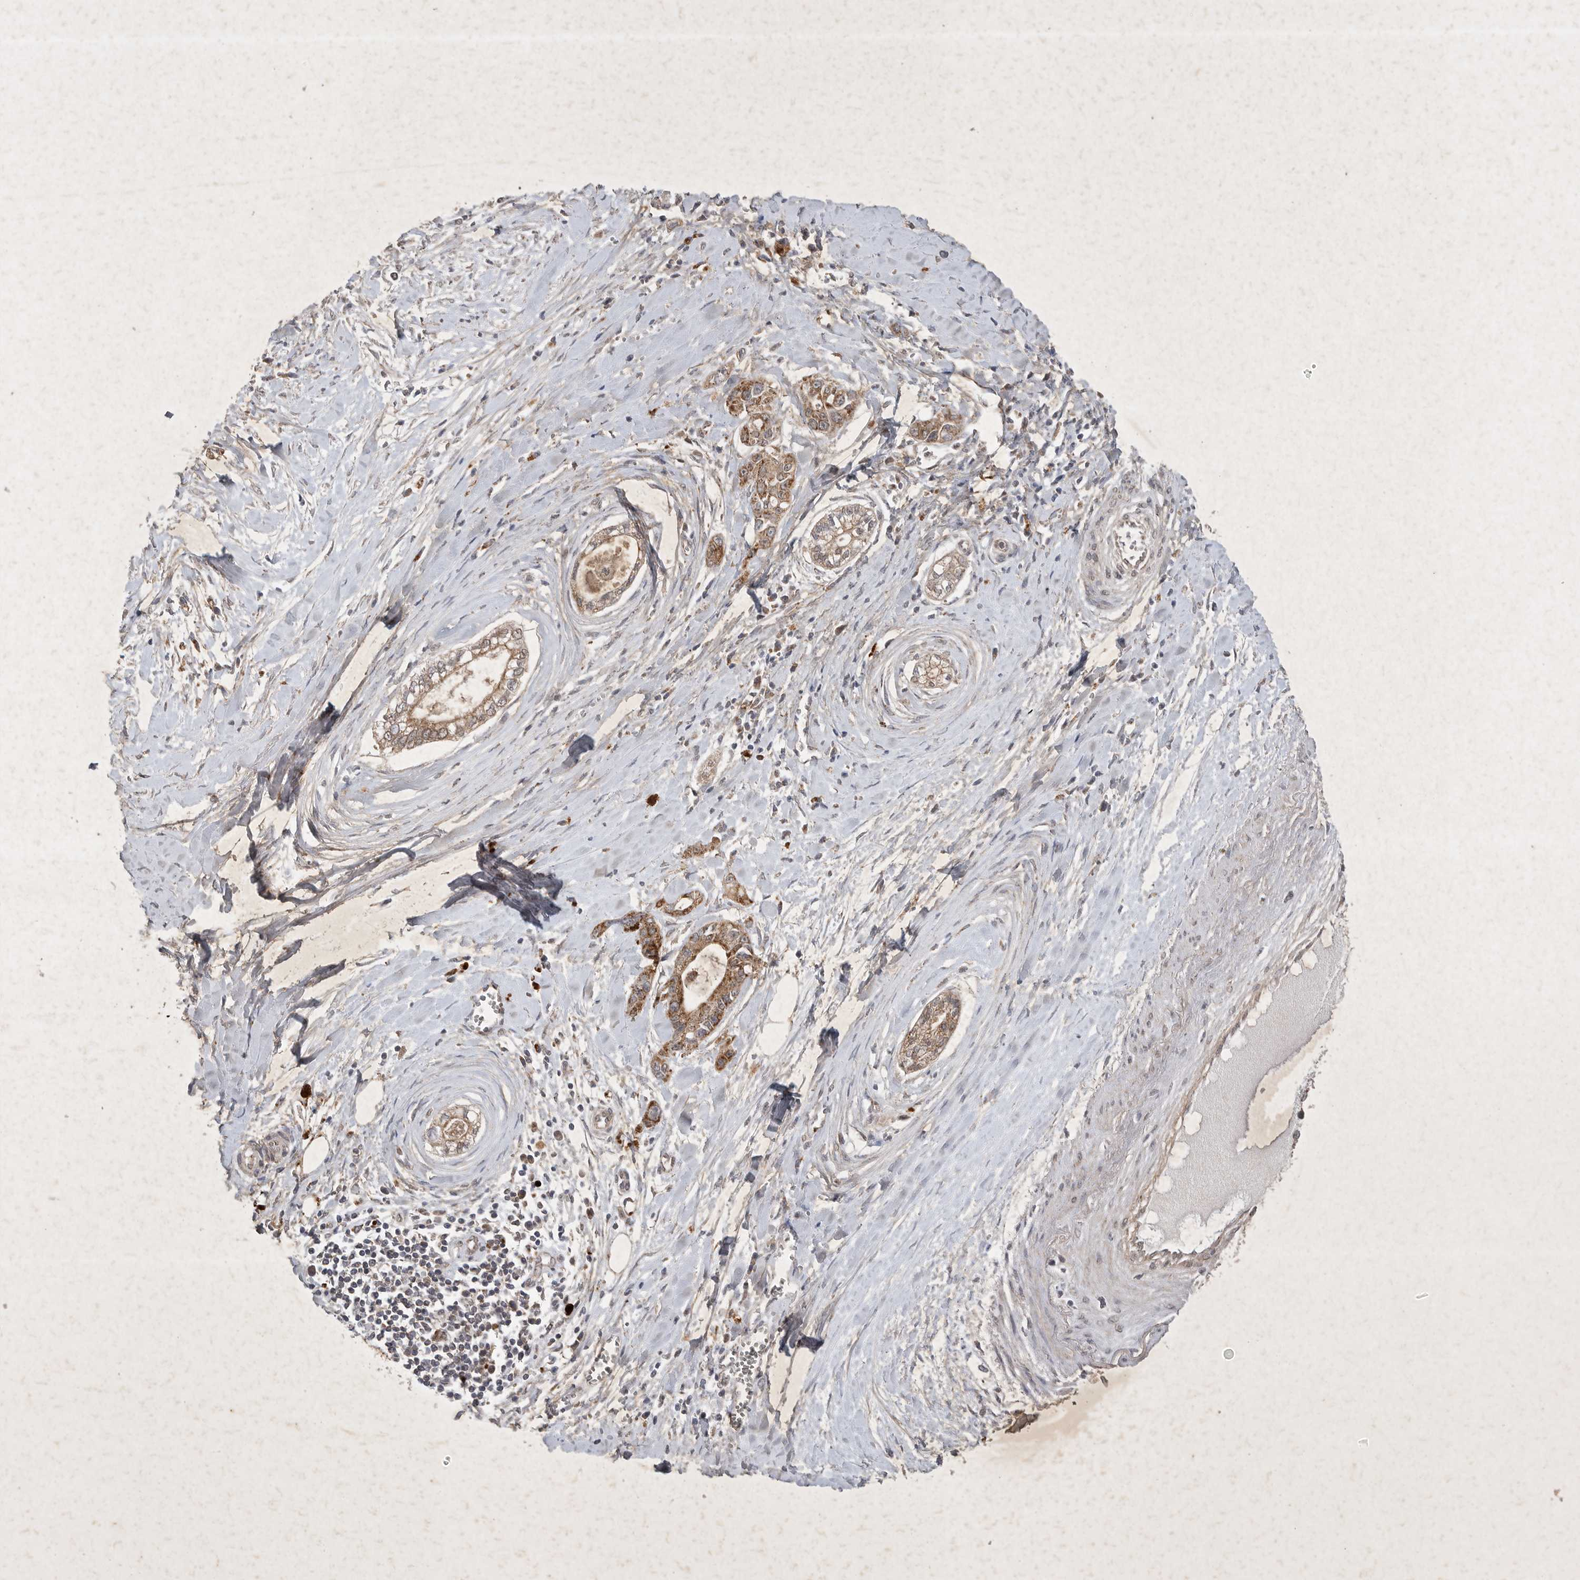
{"staining": {"intensity": "moderate", "quantity": ">75%", "location": "cytoplasmic/membranous,nuclear"}, "tissue": "pancreatic cancer", "cell_type": "Tumor cells", "image_type": "cancer", "snomed": [{"axis": "morphology", "description": "Adenocarcinoma, NOS"}, {"axis": "topography", "description": "Pancreas"}], "caption": "Pancreatic cancer tissue shows moderate cytoplasmic/membranous and nuclear staining in approximately >75% of tumor cells, visualized by immunohistochemistry.", "gene": "DDR1", "patient": {"sex": "male", "age": 68}}